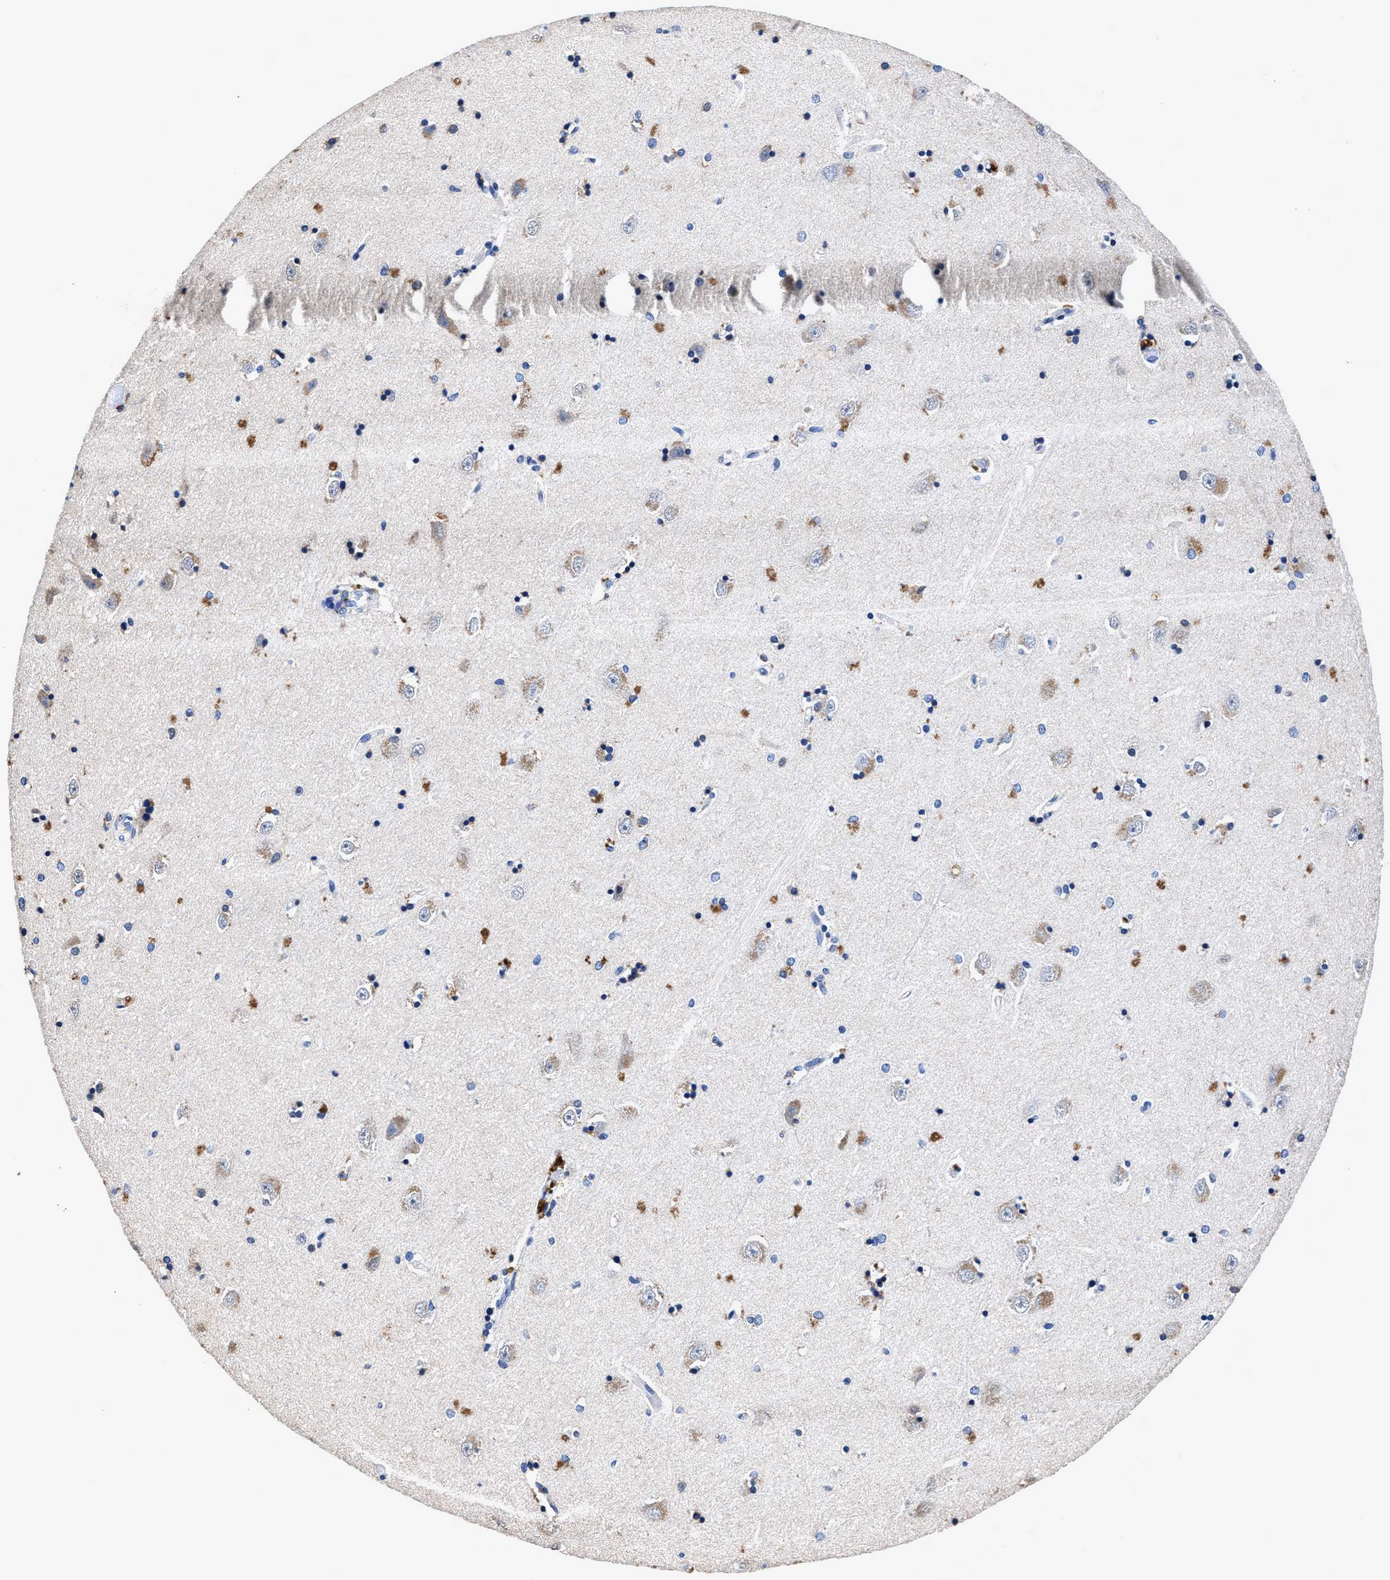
{"staining": {"intensity": "moderate", "quantity": "<25%", "location": "cytoplasmic/membranous"}, "tissue": "hippocampus", "cell_type": "Glial cells", "image_type": "normal", "snomed": [{"axis": "morphology", "description": "Normal tissue, NOS"}, {"axis": "topography", "description": "Hippocampus"}], "caption": "The photomicrograph demonstrates a brown stain indicating the presence of a protein in the cytoplasmic/membranous of glial cells in hippocampus. (DAB (3,3'-diaminobenzidine) IHC with brightfield microscopy, high magnification).", "gene": "UBR4", "patient": {"sex": "male", "age": 45}}